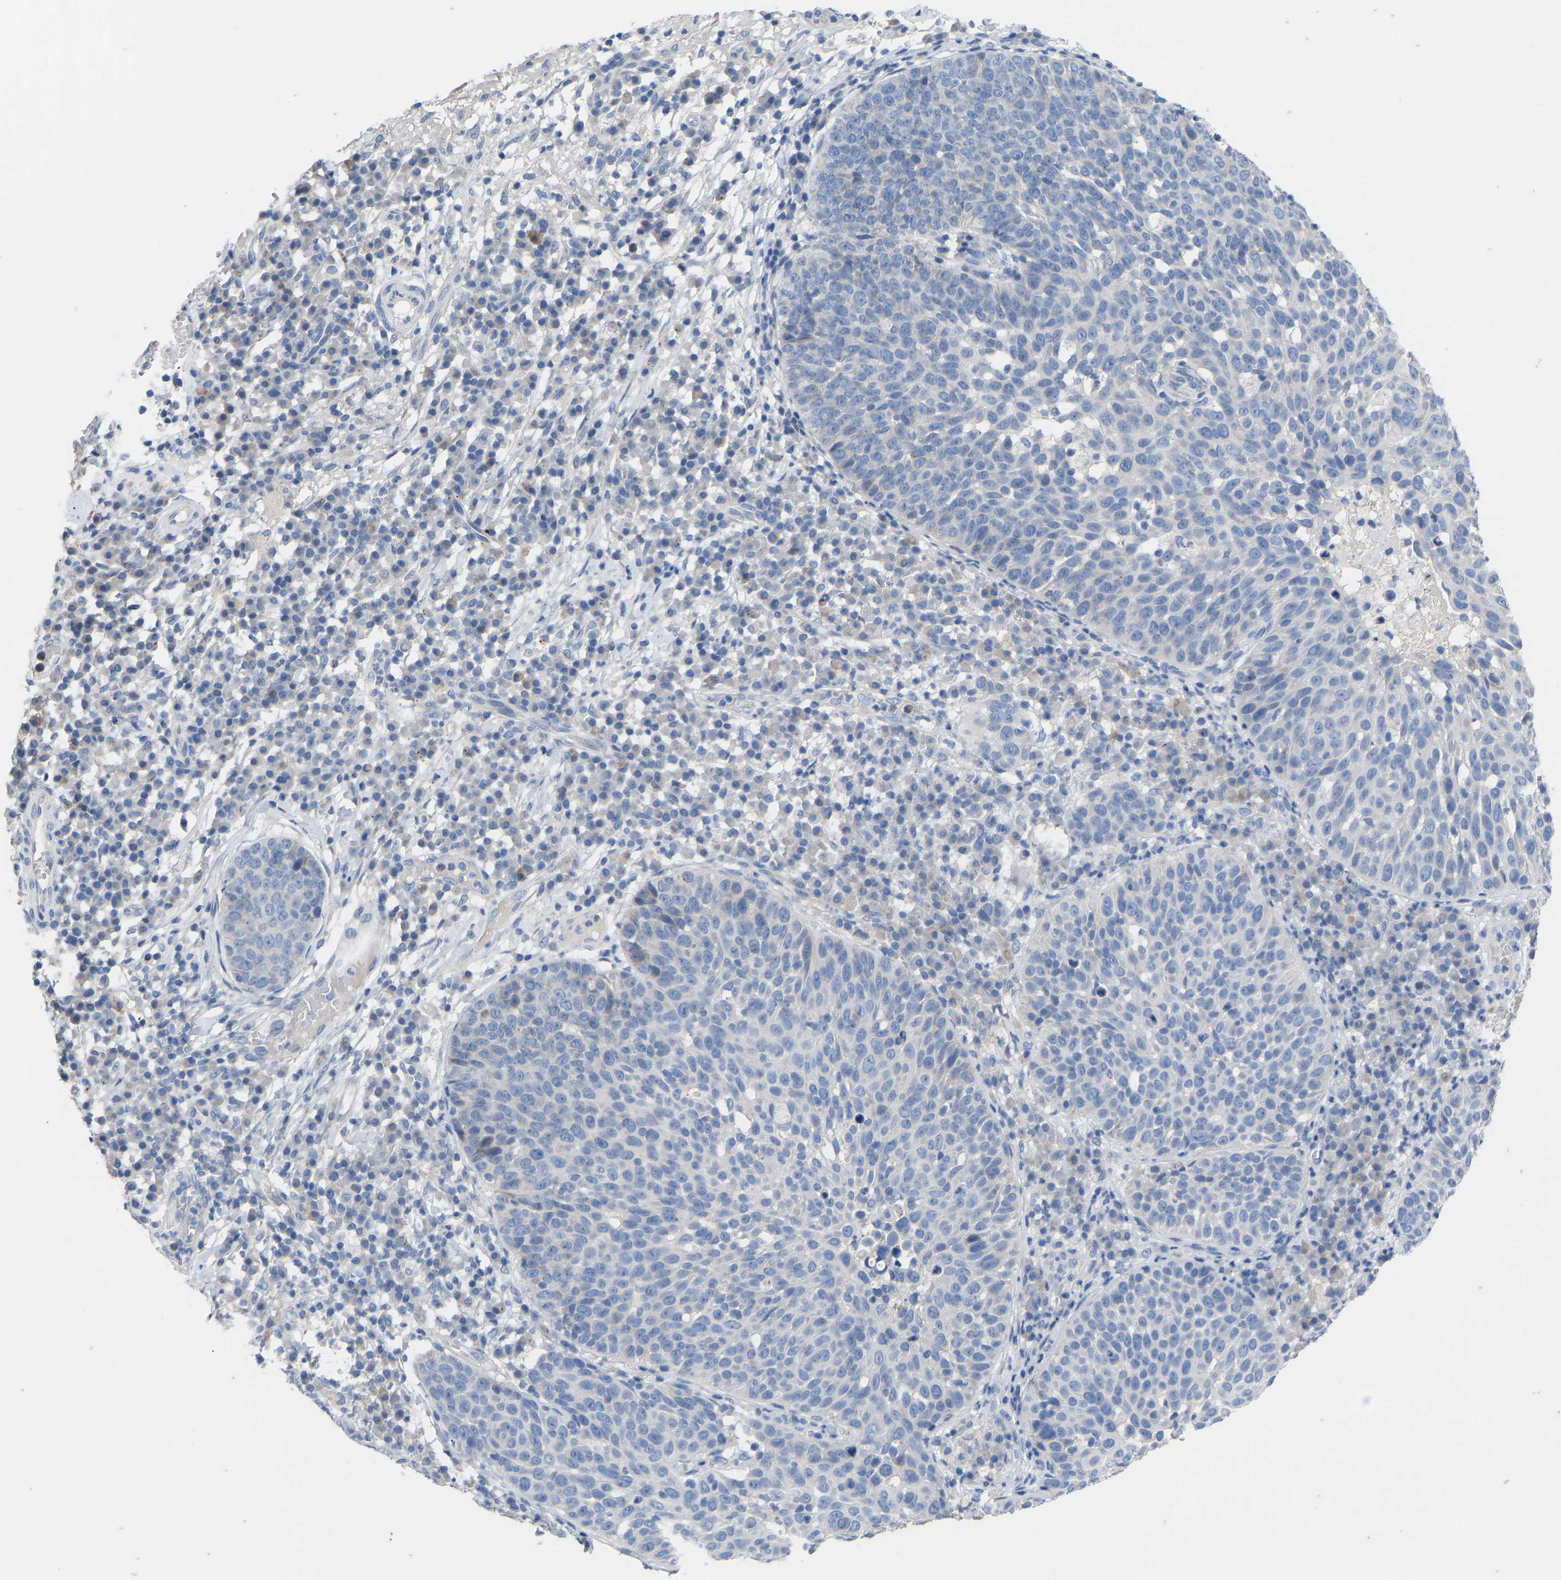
{"staining": {"intensity": "negative", "quantity": "none", "location": "none"}, "tissue": "skin cancer", "cell_type": "Tumor cells", "image_type": "cancer", "snomed": [{"axis": "morphology", "description": "Squamous cell carcinoma in situ, NOS"}, {"axis": "morphology", "description": "Squamous cell carcinoma, NOS"}, {"axis": "topography", "description": "Skin"}], "caption": "This image is of skin cancer (squamous cell carcinoma in situ) stained with immunohistochemistry to label a protein in brown with the nuclei are counter-stained blue. There is no positivity in tumor cells. The staining was performed using DAB (3,3'-diaminobenzidine) to visualize the protein expression in brown, while the nuclei were stained in blue with hematoxylin (Magnification: 20x).", "gene": "OLIG2", "patient": {"sex": "male", "age": 93}}